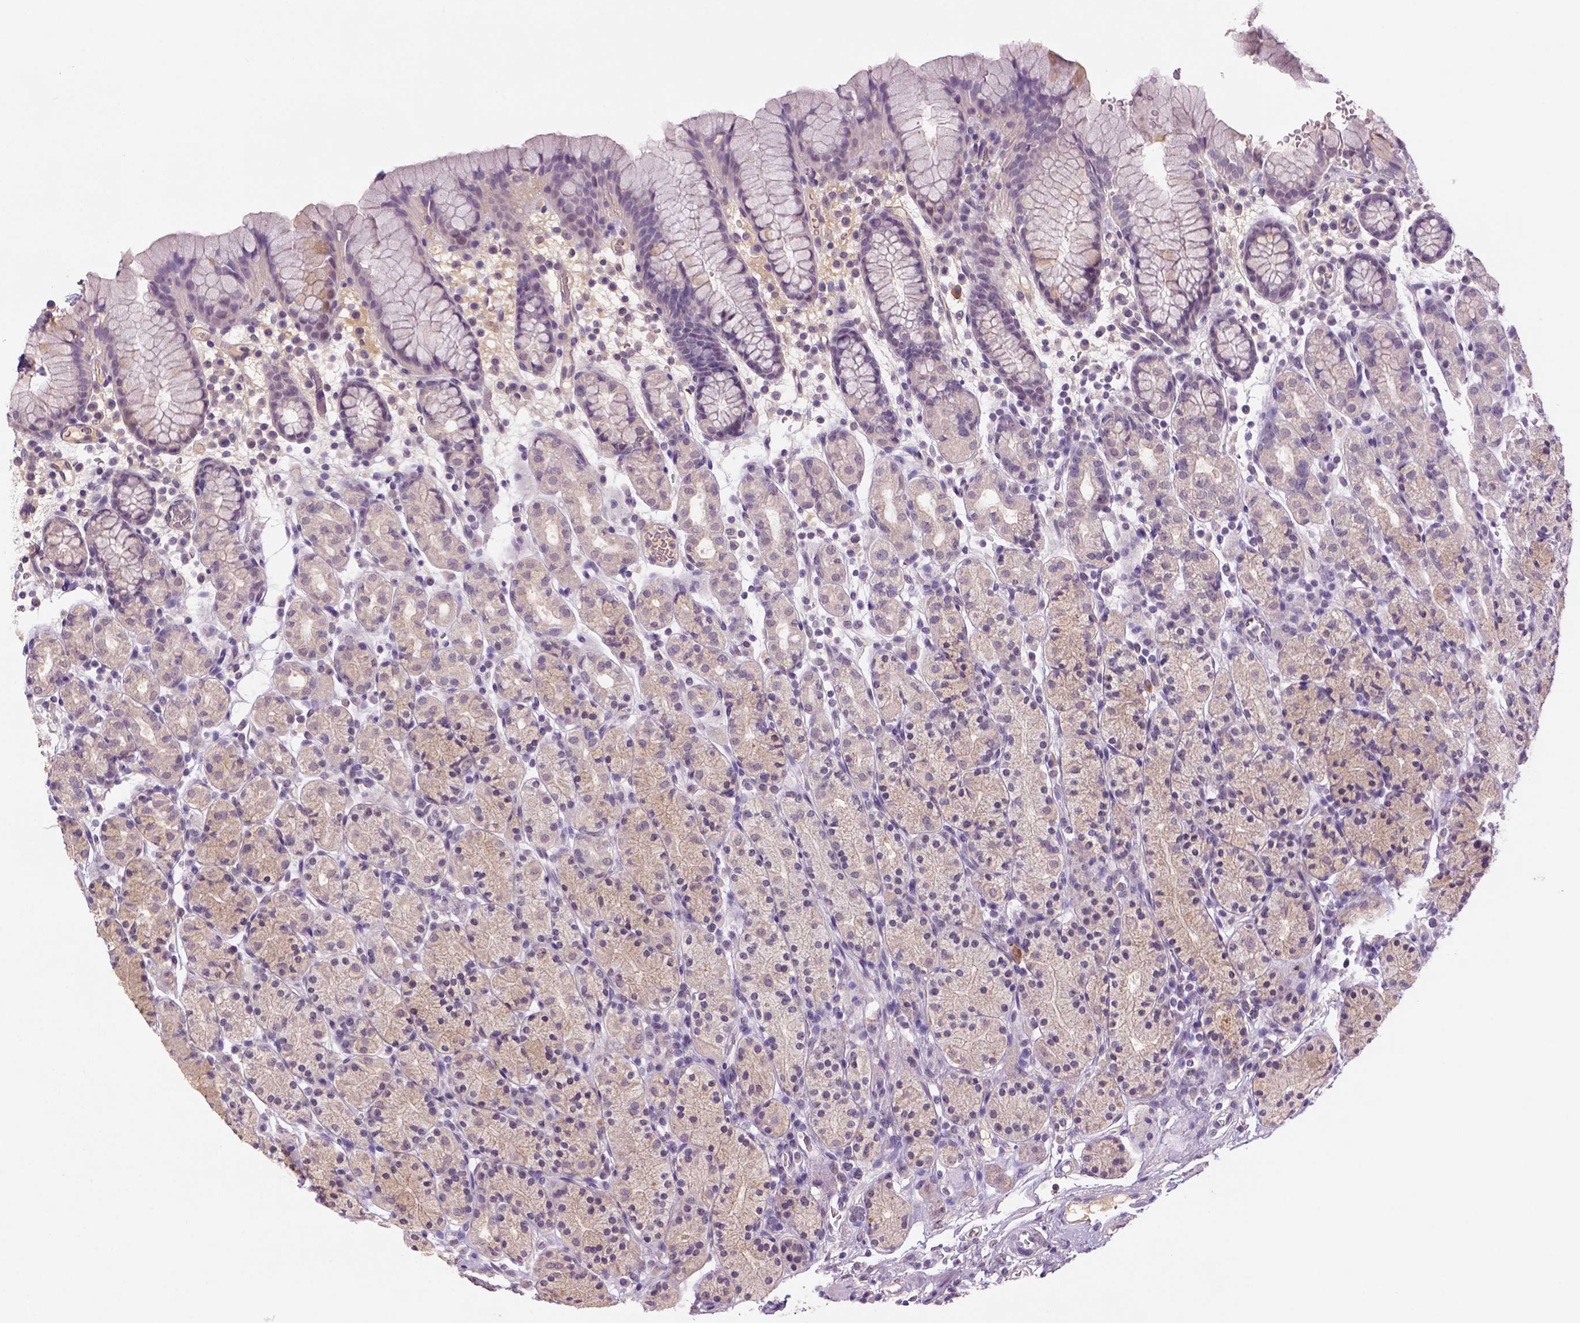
{"staining": {"intensity": "weak", "quantity": "<25%", "location": "cytoplasmic/membranous"}, "tissue": "stomach", "cell_type": "Glandular cells", "image_type": "normal", "snomed": [{"axis": "morphology", "description": "Normal tissue, NOS"}, {"axis": "topography", "description": "Stomach, upper"}, {"axis": "topography", "description": "Stomach"}], "caption": "This is a micrograph of IHC staining of benign stomach, which shows no expression in glandular cells. Nuclei are stained in blue.", "gene": "NLGN2", "patient": {"sex": "male", "age": 62}}